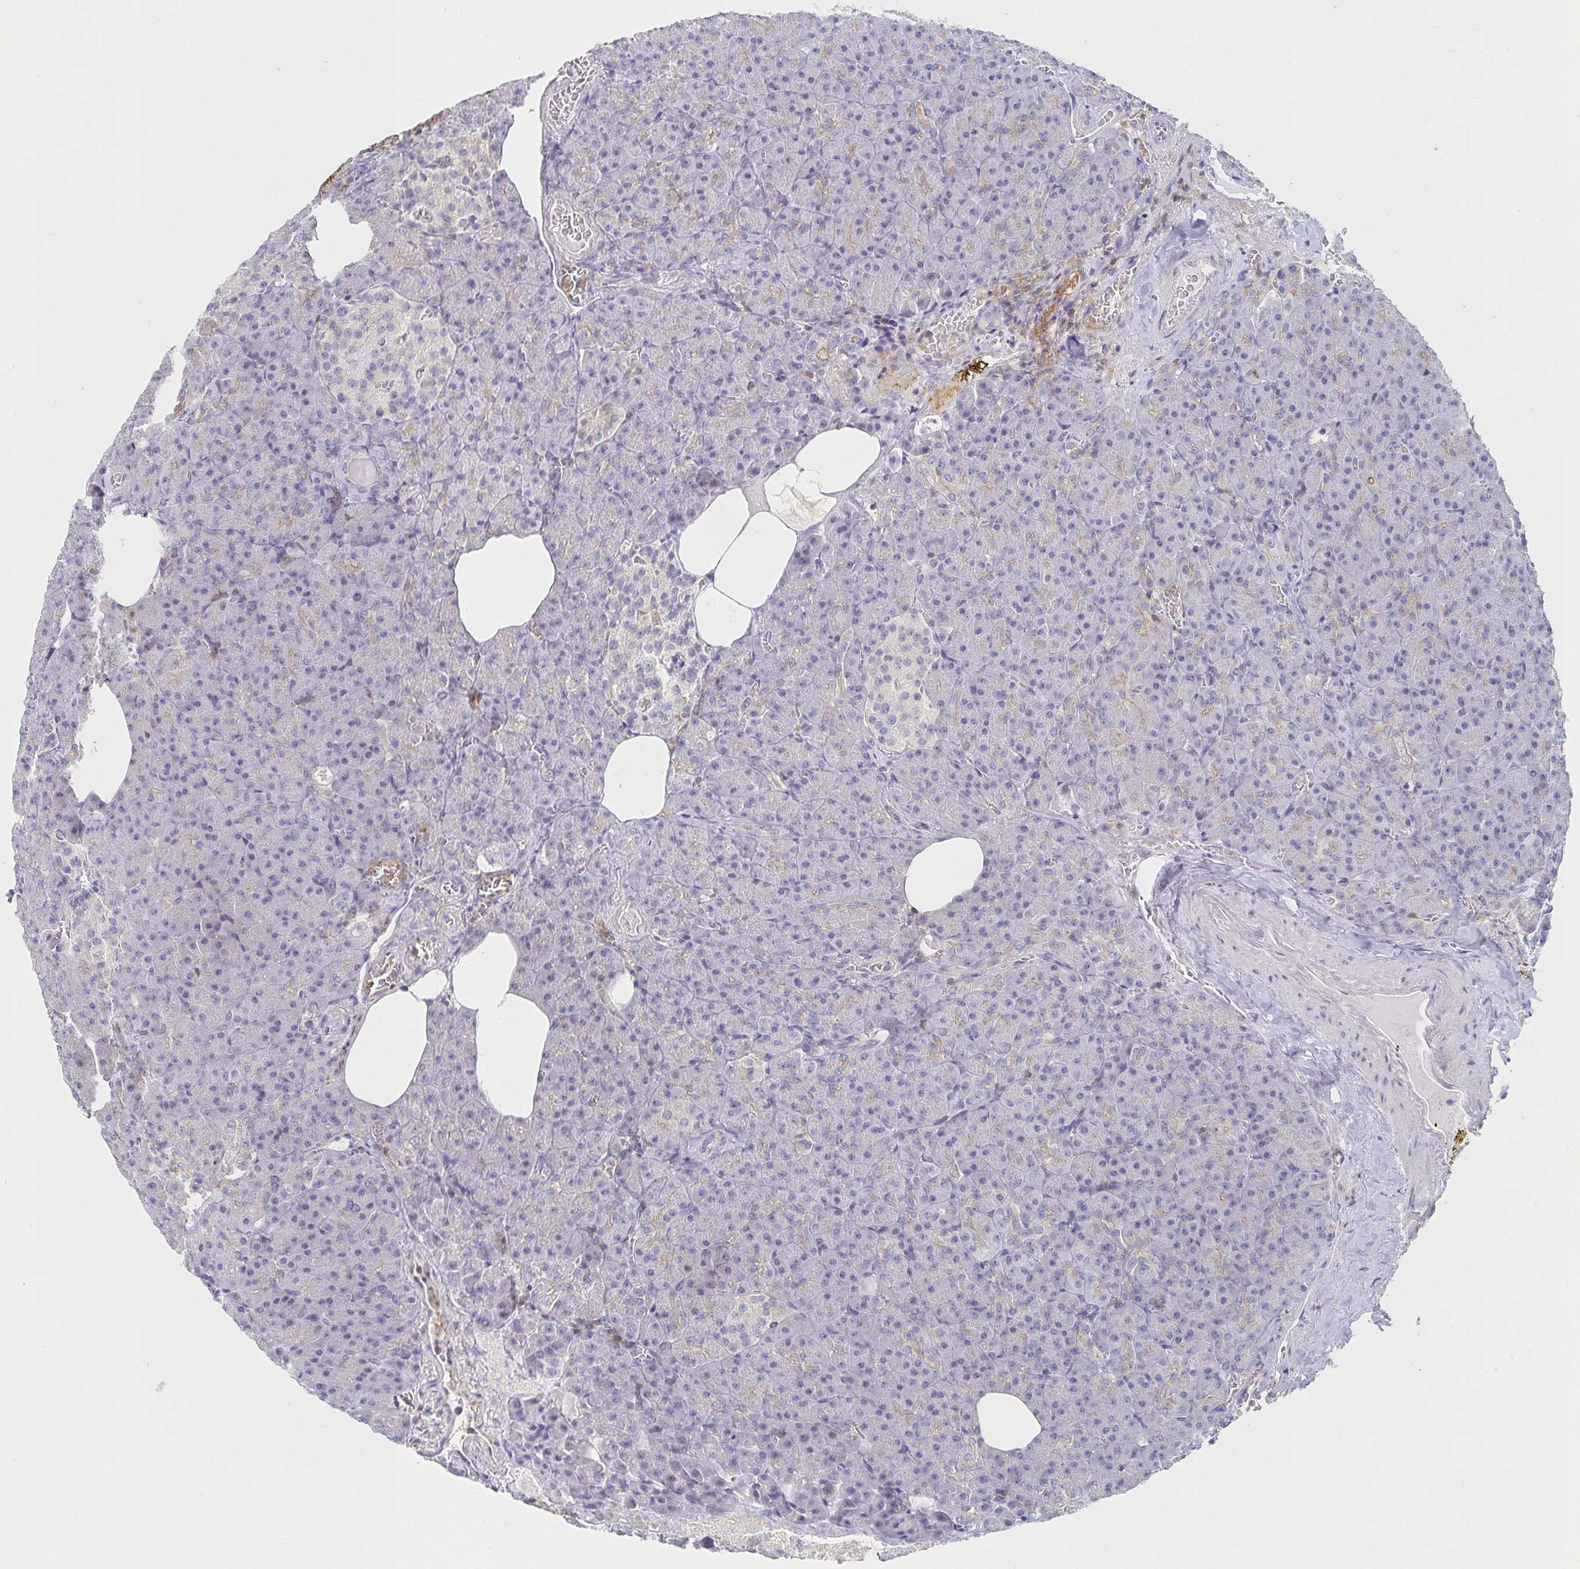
{"staining": {"intensity": "weak", "quantity": "<25%", "location": "cytoplasmic/membranous"}, "tissue": "pancreas", "cell_type": "Exocrine glandular cells", "image_type": "normal", "snomed": [{"axis": "morphology", "description": "Normal tissue, NOS"}, {"axis": "topography", "description": "Pancreas"}], "caption": "High power microscopy image of an immunohistochemistry image of unremarkable pancreas, revealing no significant expression in exocrine glandular cells. (DAB (3,3'-diaminobenzidine) immunohistochemistry (IHC) with hematoxylin counter stain).", "gene": "PIK3CD", "patient": {"sex": "female", "age": 74}}